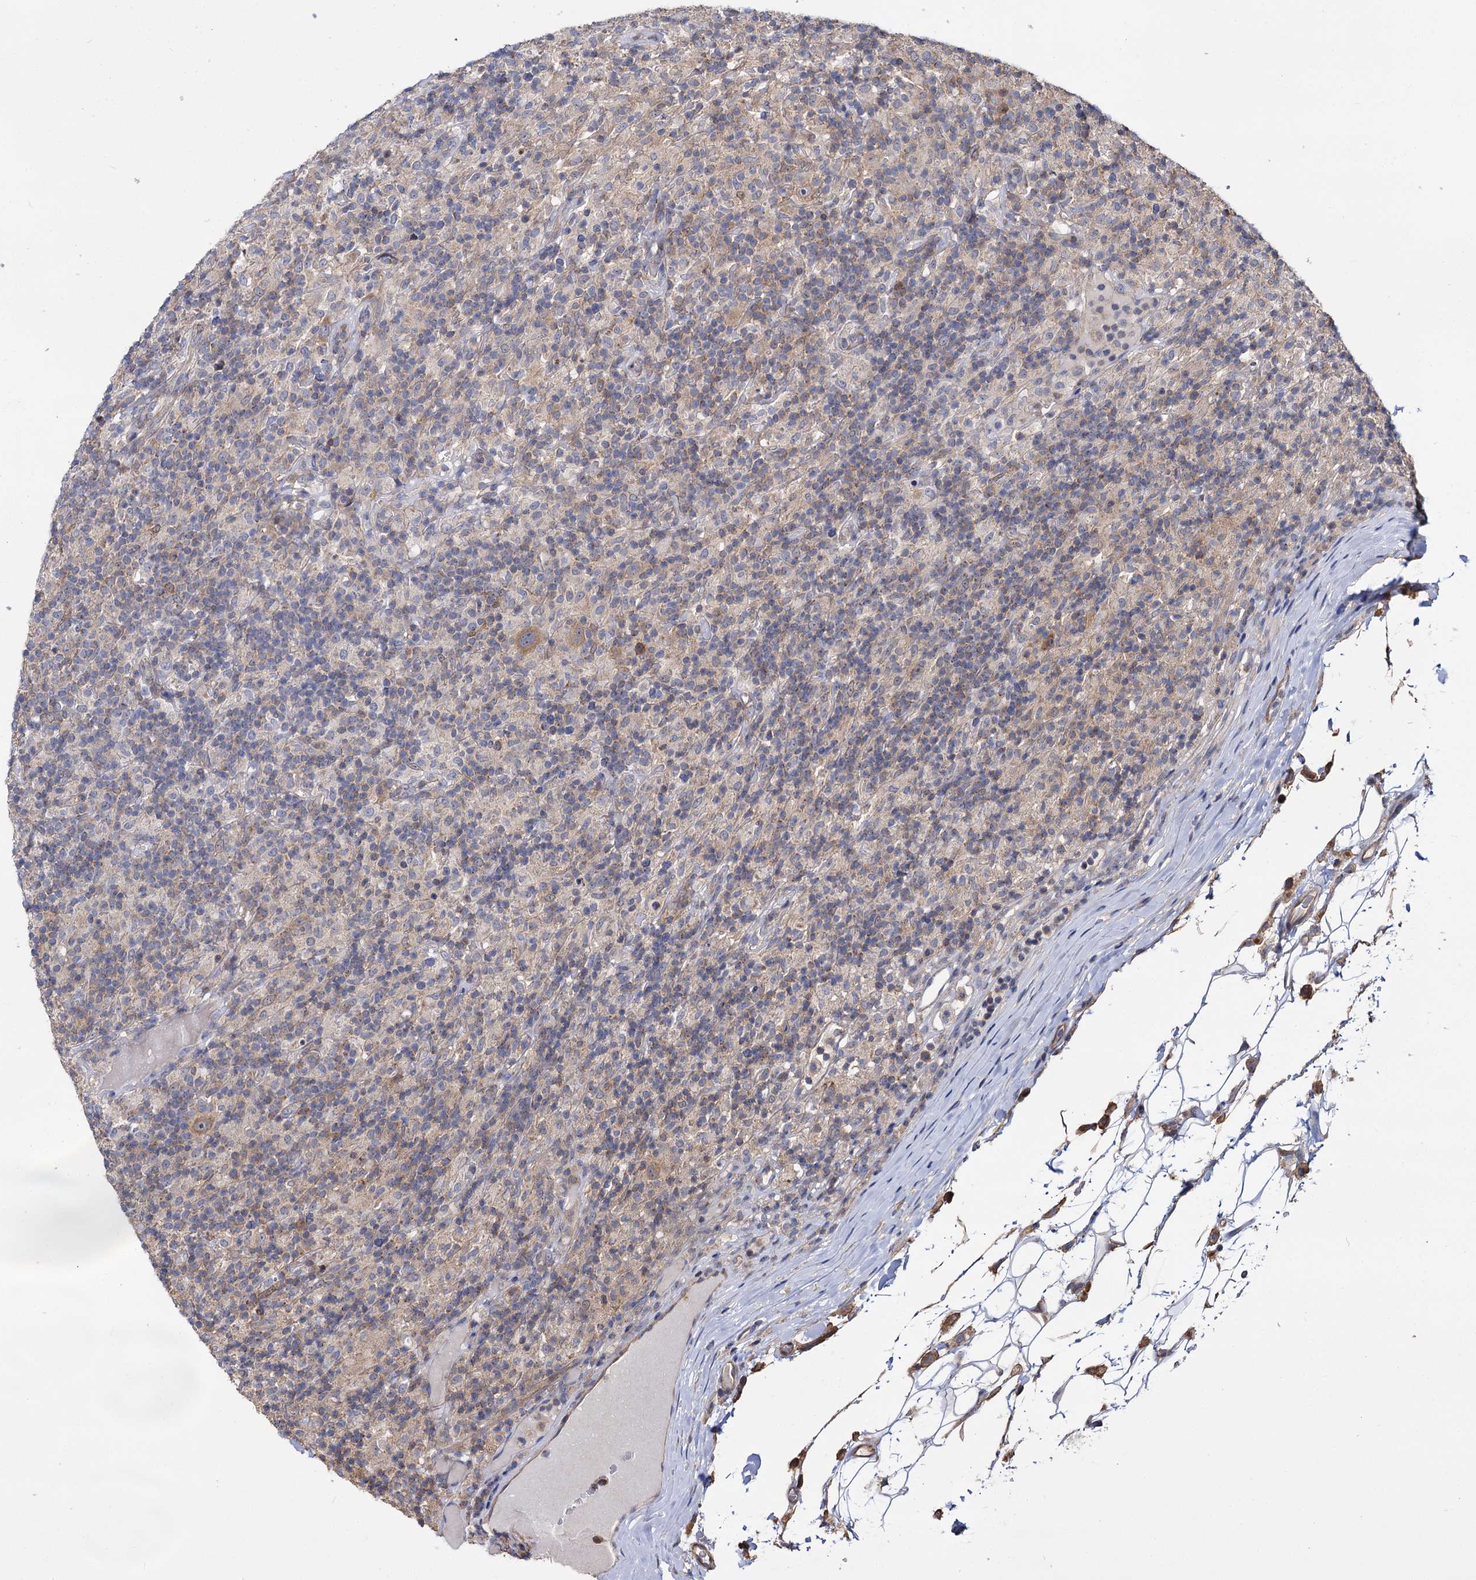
{"staining": {"intensity": "moderate", "quantity": ">75%", "location": "cytoplasmic/membranous"}, "tissue": "lymphoma", "cell_type": "Tumor cells", "image_type": "cancer", "snomed": [{"axis": "morphology", "description": "Hodgkin's disease, NOS"}, {"axis": "topography", "description": "Lymph node"}], "caption": "Immunohistochemistry histopathology image of human lymphoma stained for a protein (brown), which shows medium levels of moderate cytoplasmic/membranous expression in approximately >75% of tumor cells.", "gene": "IDI1", "patient": {"sex": "male", "age": 70}}